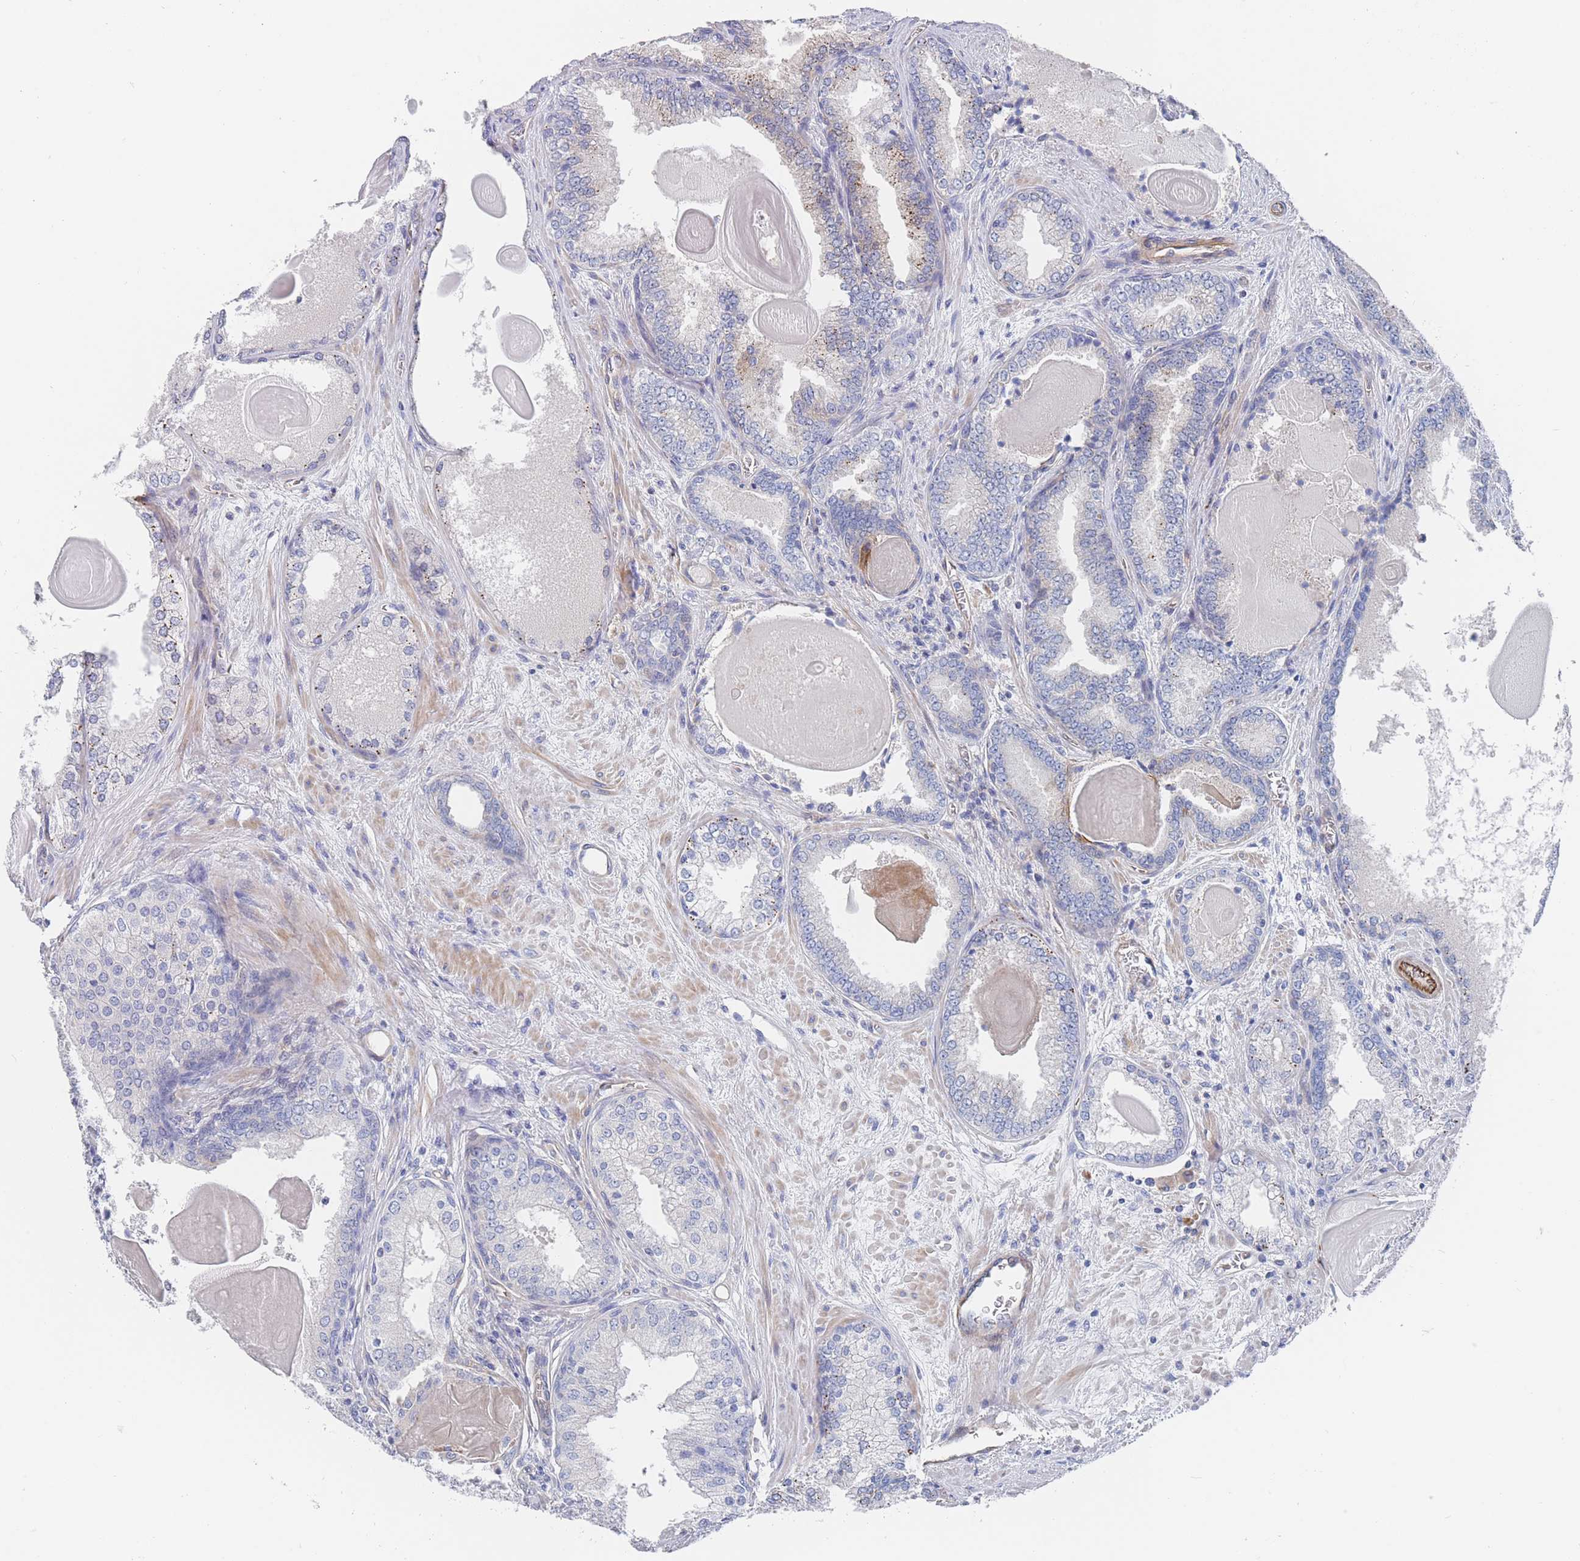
{"staining": {"intensity": "moderate", "quantity": "<25%", "location": "cytoplasmic/membranous"}, "tissue": "prostate cancer", "cell_type": "Tumor cells", "image_type": "cancer", "snomed": [{"axis": "morphology", "description": "Adenocarcinoma, High grade"}, {"axis": "topography", "description": "Prostate"}], "caption": "This photomicrograph reveals prostate cancer stained with IHC to label a protein in brown. The cytoplasmic/membranous of tumor cells show moderate positivity for the protein. Nuclei are counter-stained blue.", "gene": "G6PC1", "patient": {"sex": "male", "age": 63}}